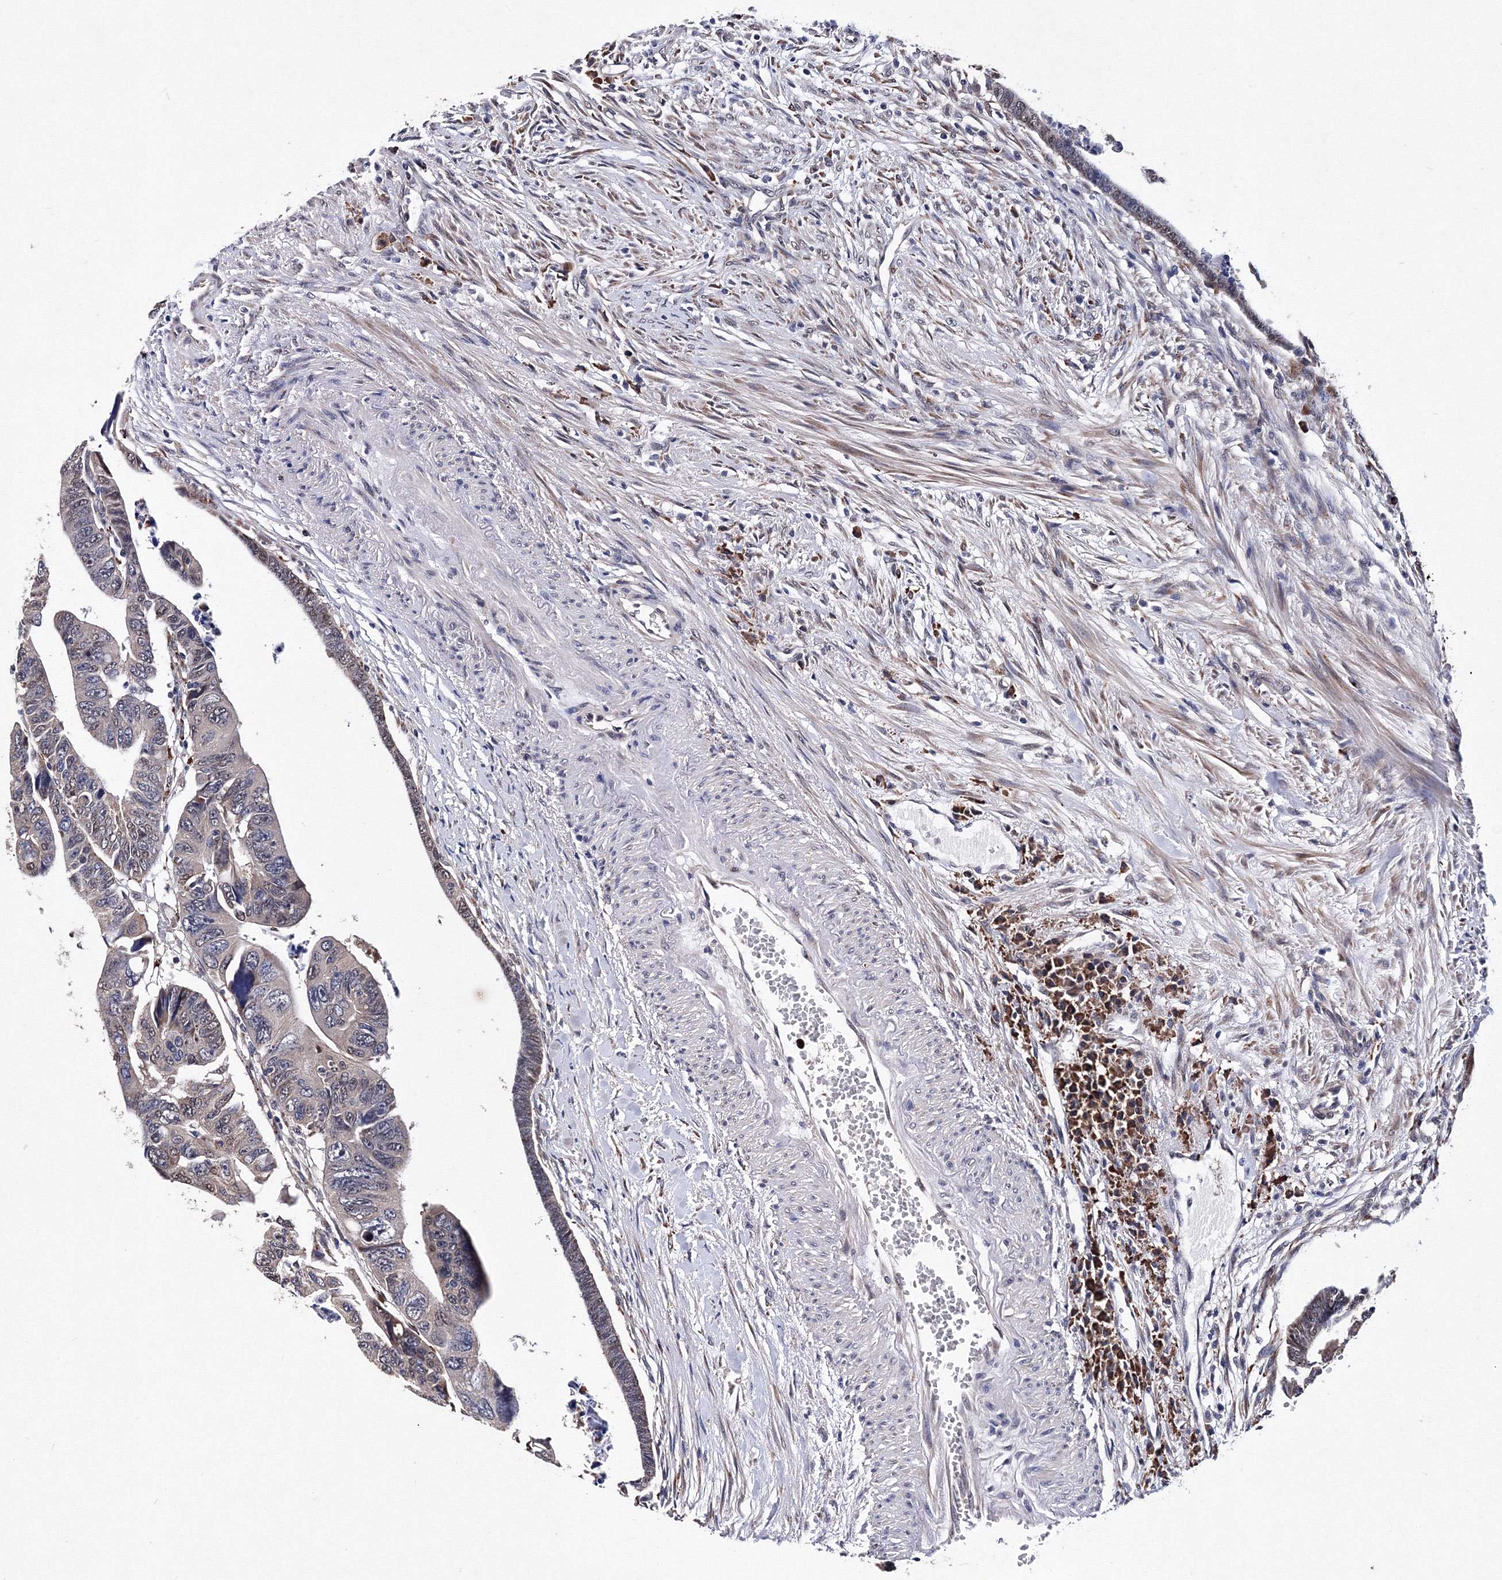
{"staining": {"intensity": "weak", "quantity": "<25%", "location": "nuclear"}, "tissue": "colorectal cancer", "cell_type": "Tumor cells", "image_type": "cancer", "snomed": [{"axis": "morphology", "description": "Adenocarcinoma, NOS"}, {"axis": "topography", "description": "Rectum"}], "caption": "This photomicrograph is of adenocarcinoma (colorectal) stained with immunohistochemistry to label a protein in brown with the nuclei are counter-stained blue. There is no staining in tumor cells.", "gene": "PHYKPL", "patient": {"sex": "female", "age": 65}}